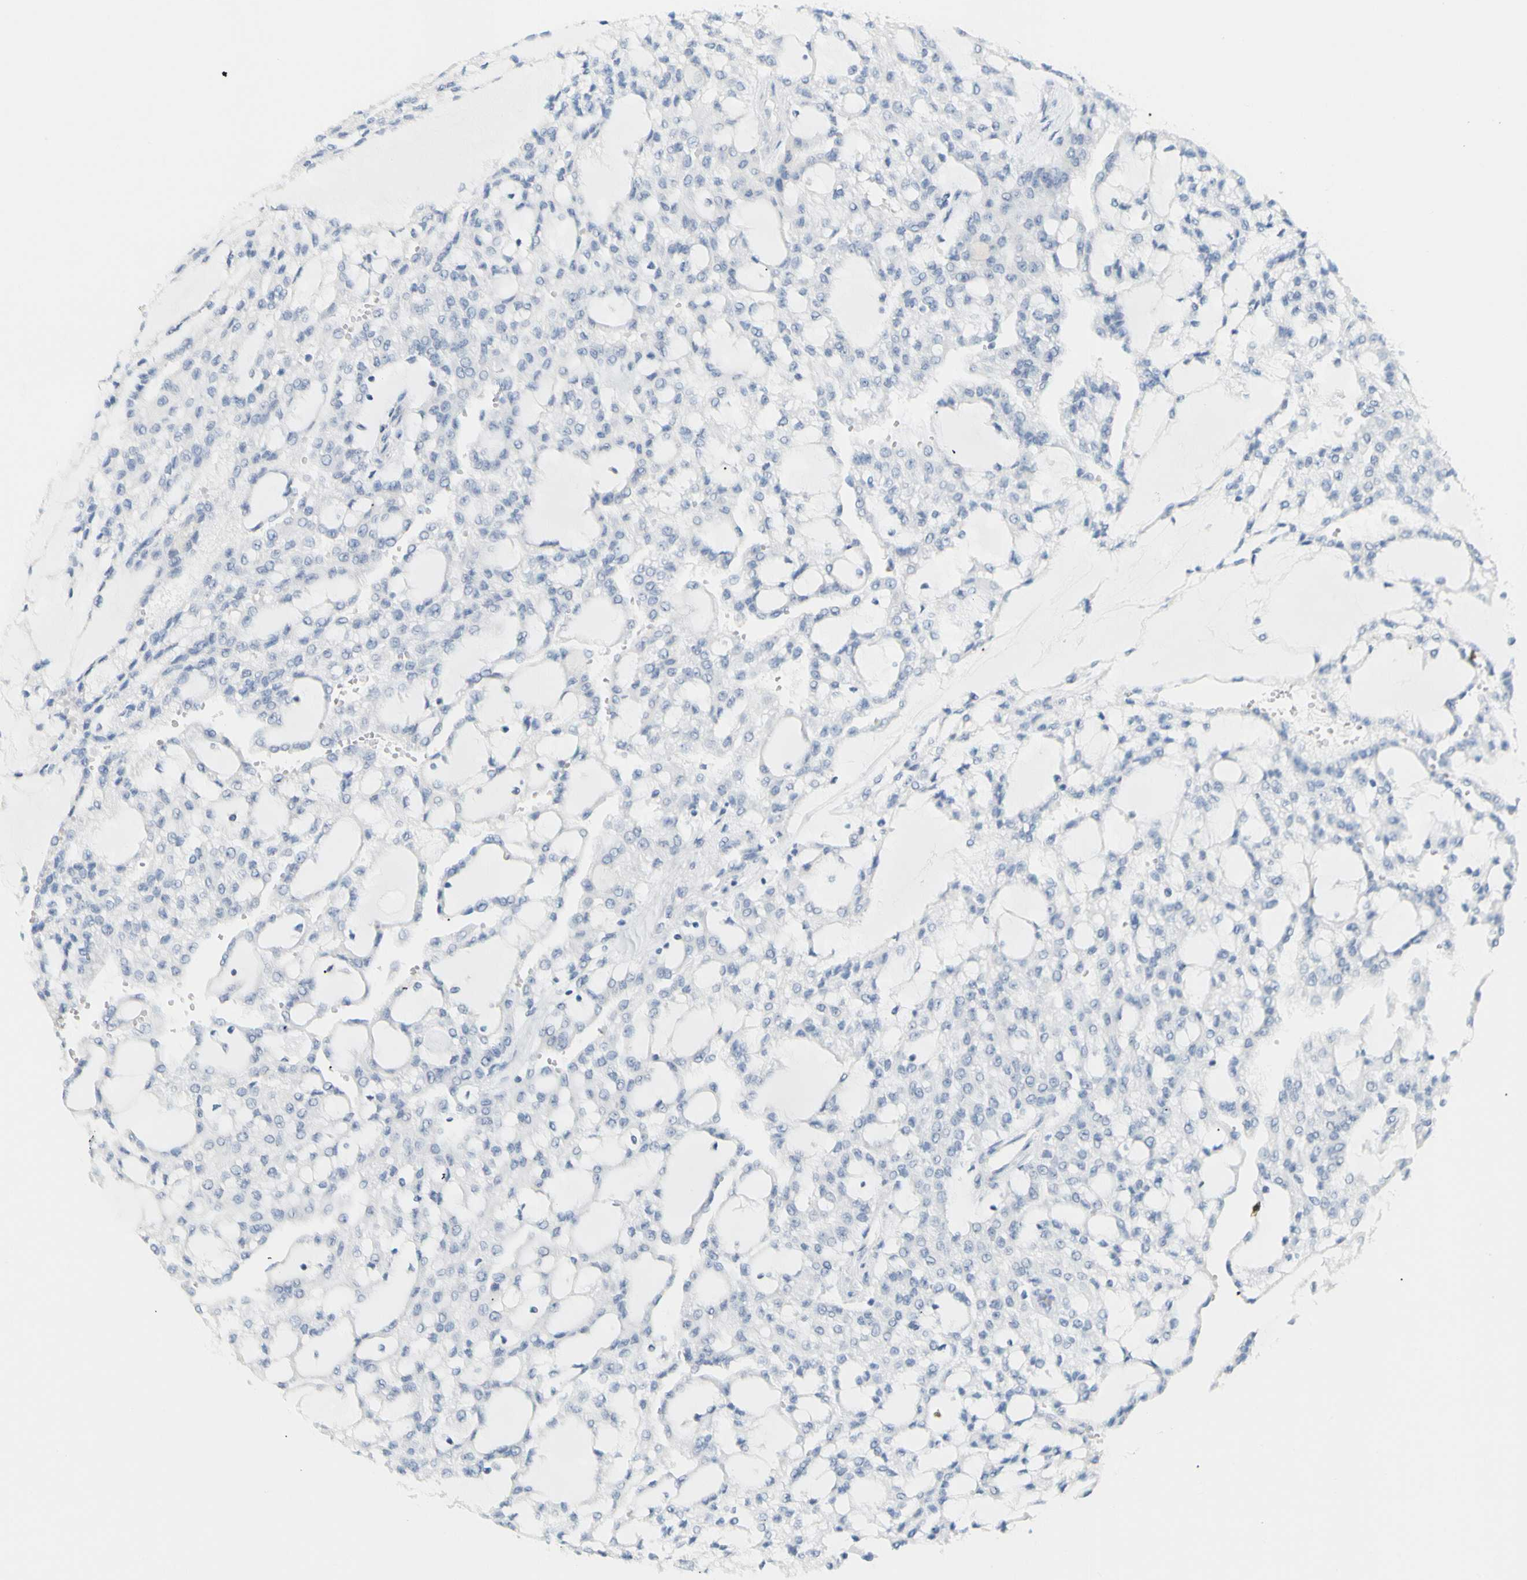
{"staining": {"intensity": "negative", "quantity": "none", "location": "none"}, "tissue": "renal cancer", "cell_type": "Tumor cells", "image_type": "cancer", "snomed": [{"axis": "morphology", "description": "Adenocarcinoma, NOS"}, {"axis": "topography", "description": "Kidney"}], "caption": "Immunohistochemistry micrograph of neoplastic tissue: adenocarcinoma (renal) stained with DAB (3,3'-diaminobenzidine) displays no significant protein staining in tumor cells.", "gene": "OPN1SW", "patient": {"sex": "male", "age": 63}}